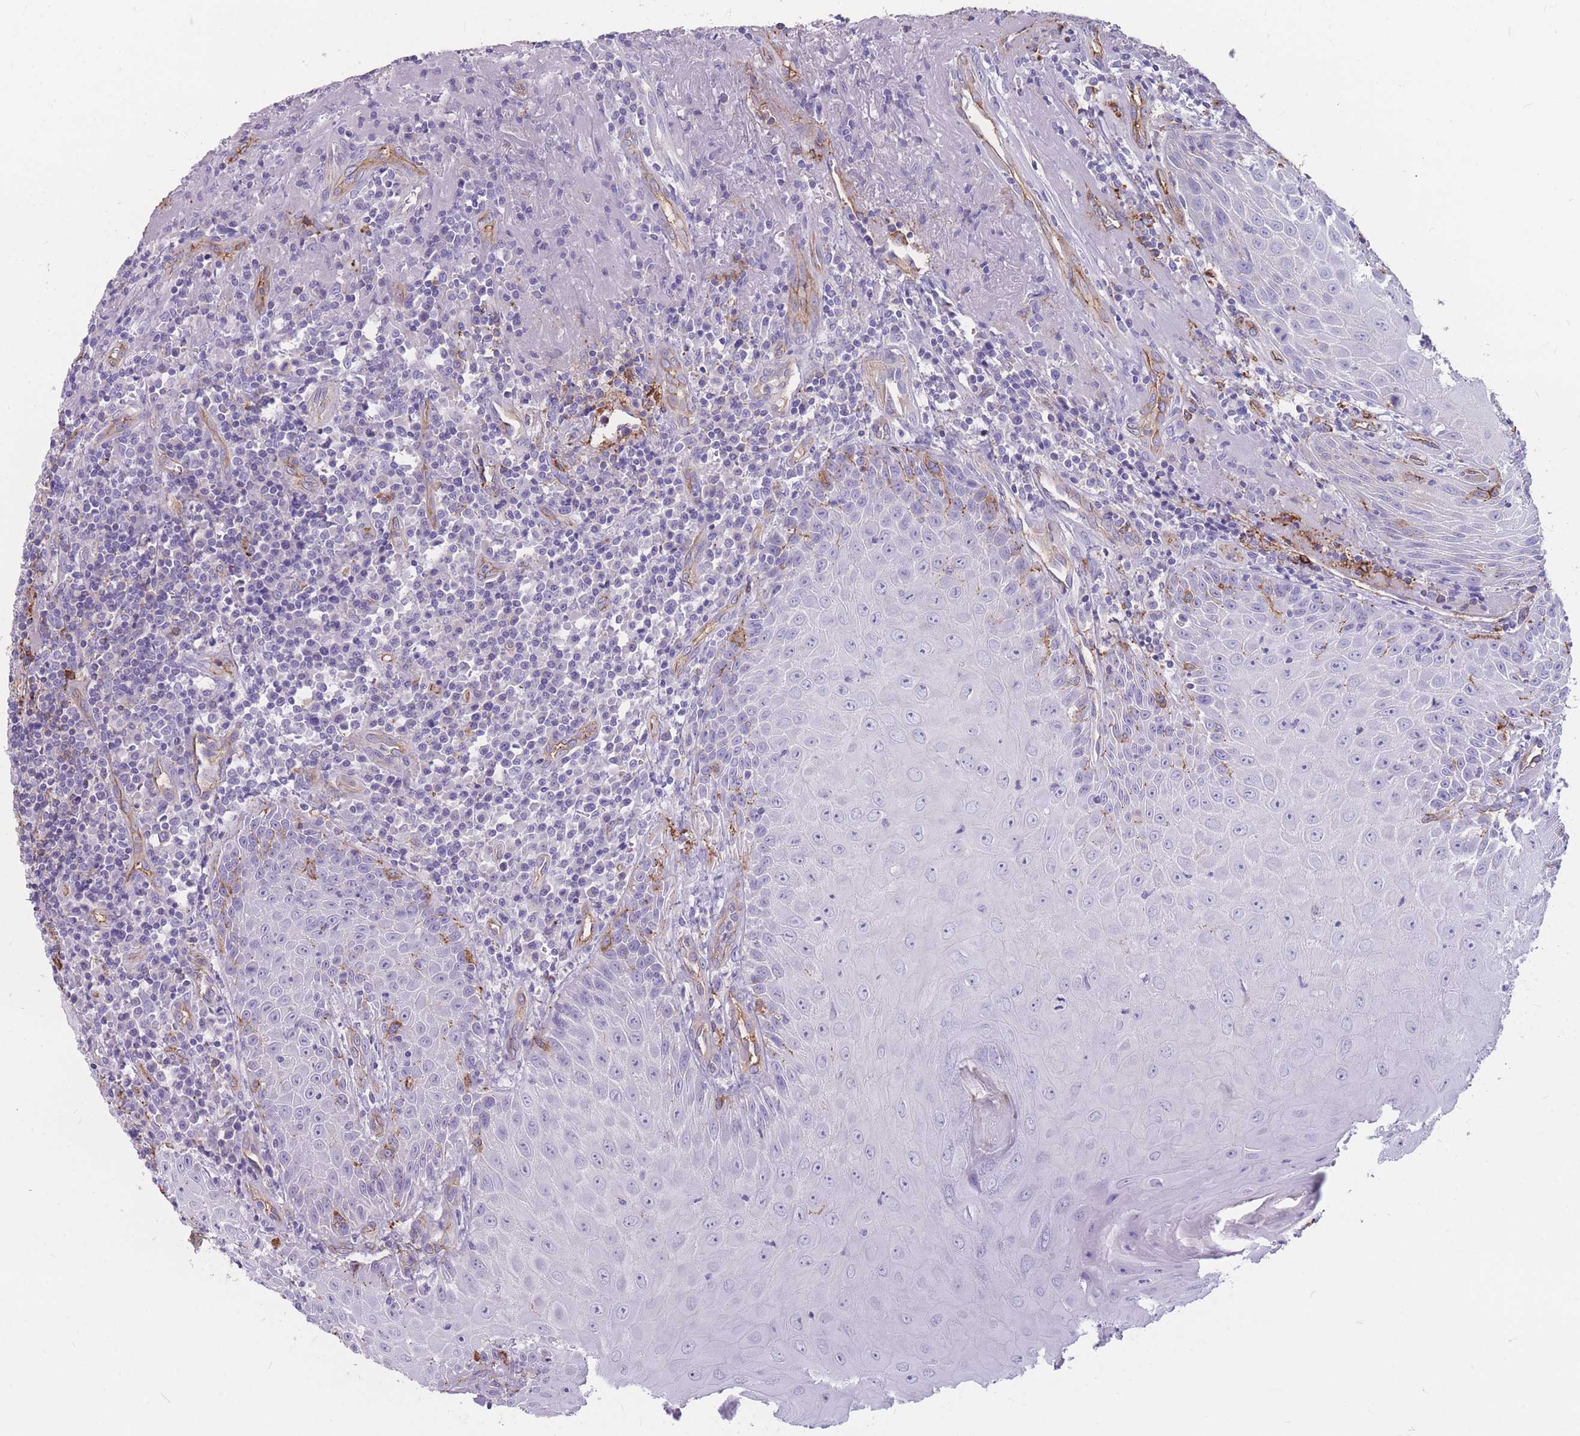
{"staining": {"intensity": "negative", "quantity": "none", "location": "none"}, "tissue": "head and neck cancer", "cell_type": "Tumor cells", "image_type": "cancer", "snomed": [{"axis": "morphology", "description": "Normal tissue, NOS"}, {"axis": "morphology", "description": "Squamous cell carcinoma, NOS"}, {"axis": "topography", "description": "Oral tissue"}, {"axis": "topography", "description": "Head-Neck"}], "caption": "High power microscopy photomicrograph of an immunohistochemistry (IHC) micrograph of head and neck cancer, revealing no significant staining in tumor cells.", "gene": "GNA11", "patient": {"sex": "female", "age": 70}}